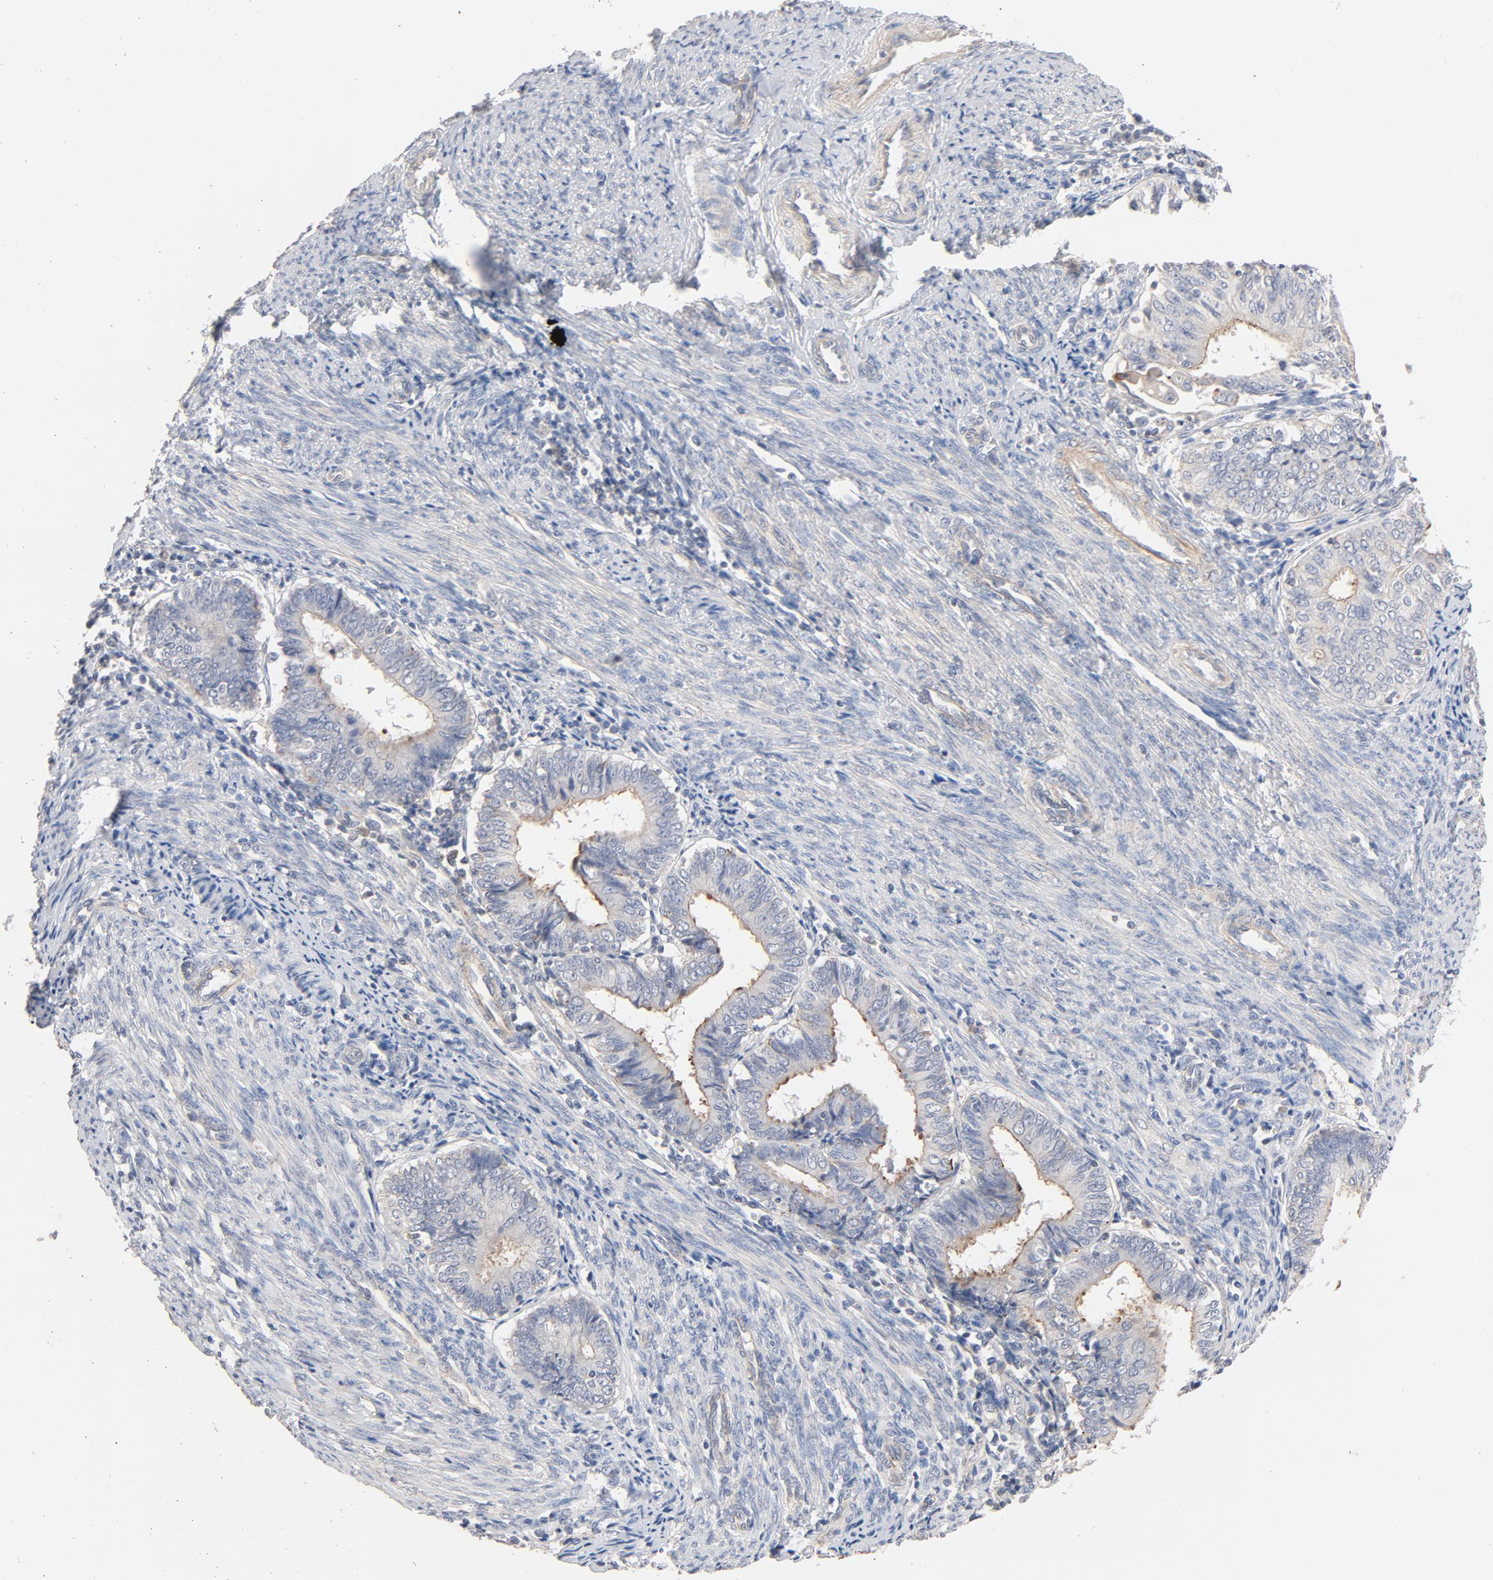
{"staining": {"intensity": "moderate", "quantity": ">75%", "location": "cytoplasmic/membranous"}, "tissue": "endometrial cancer", "cell_type": "Tumor cells", "image_type": "cancer", "snomed": [{"axis": "morphology", "description": "Adenocarcinoma, NOS"}, {"axis": "topography", "description": "Endometrium"}], "caption": "Protein analysis of adenocarcinoma (endometrial) tissue demonstrates moderate cytoplasmic/membranous expression in about >75% of tumor cells.", "gene": "STRN3", "patient": {"sex": "female", "age": 75}}